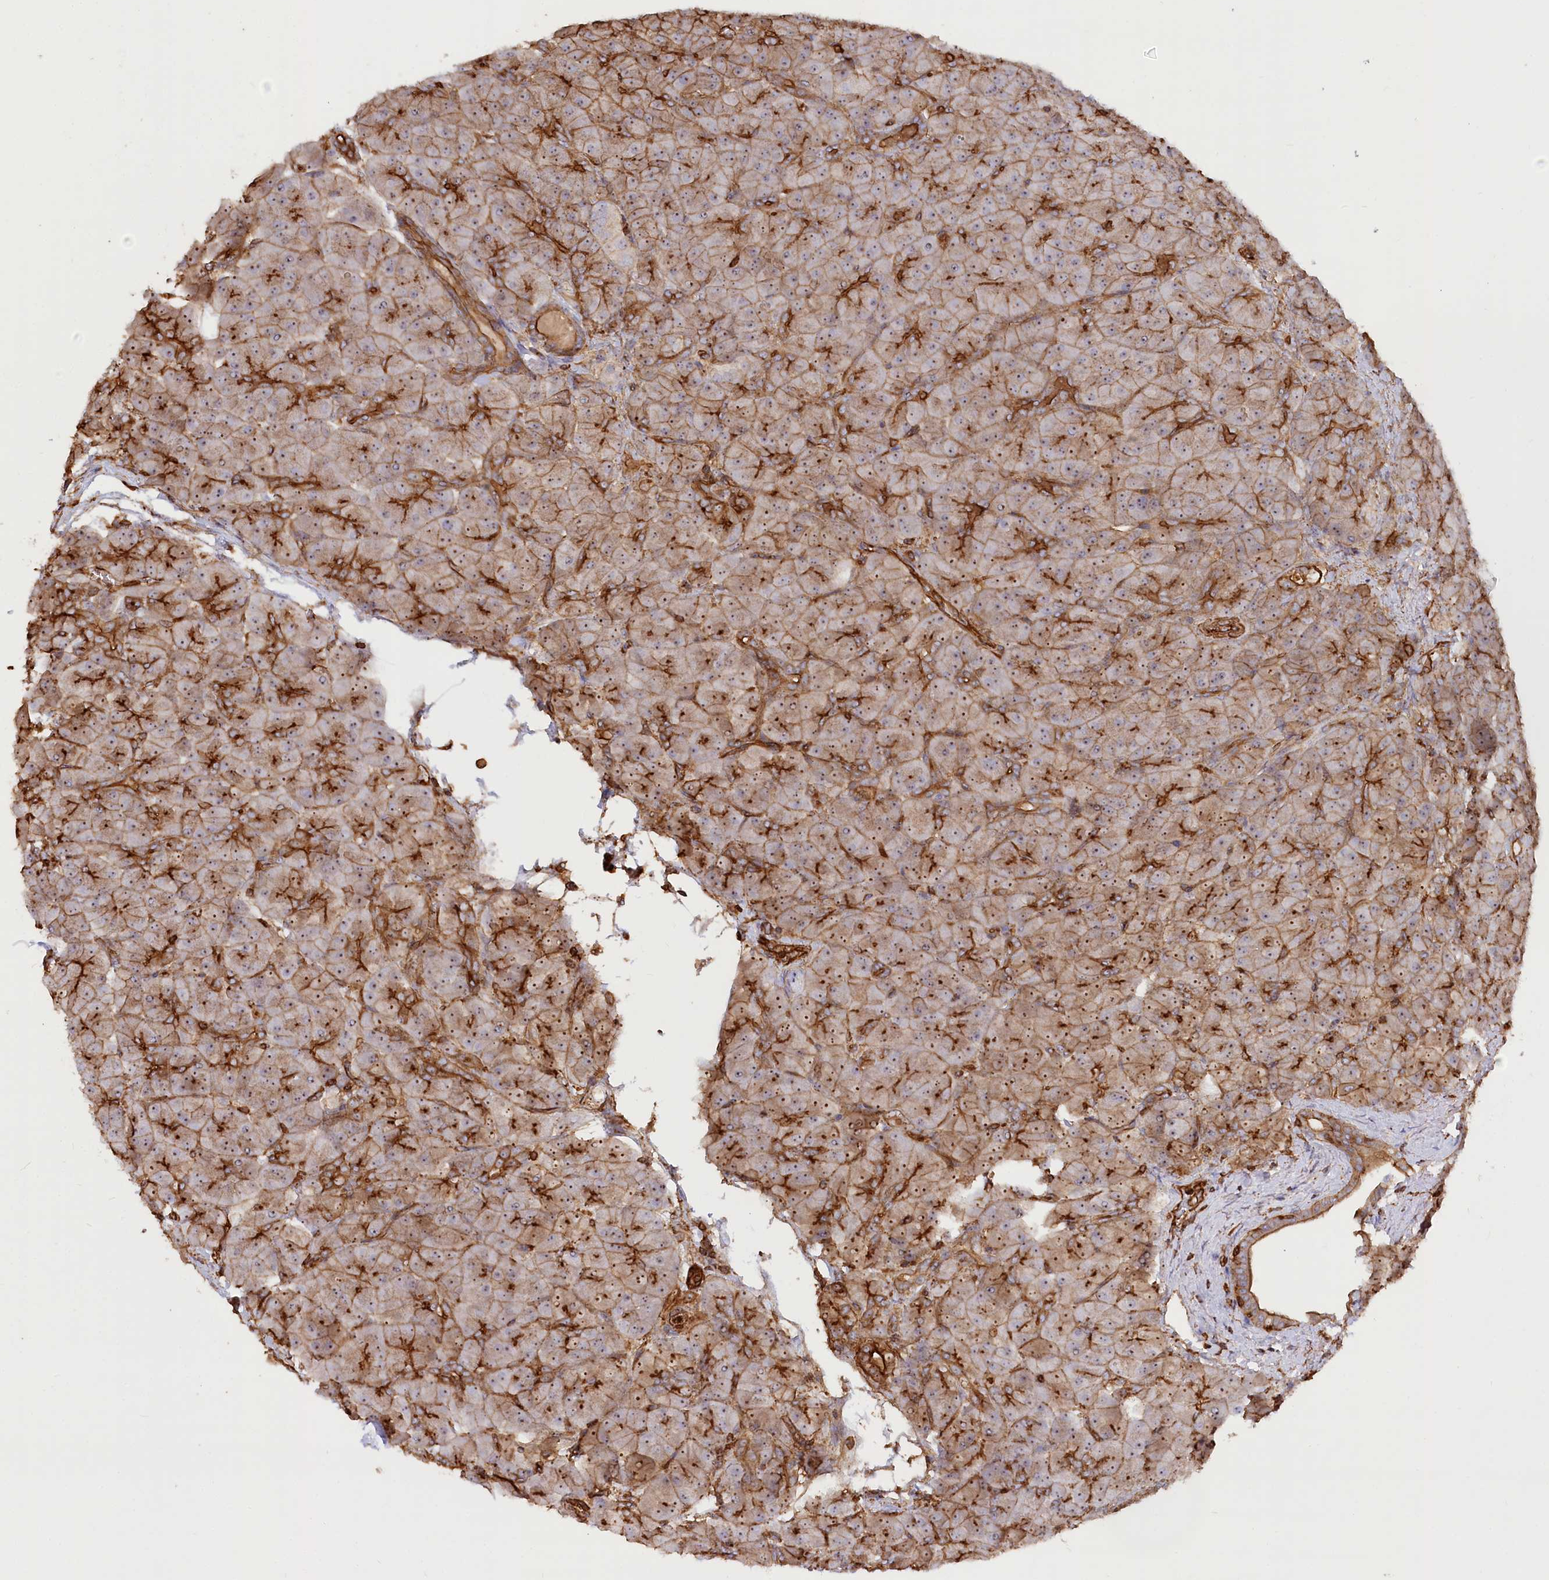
{"staining": {"intensity": "strong", "quantity": ">75%", "location": "cytoplasmic/membranous,nuclear"}, "tissue": "pancreas", "cell_type": "Exocrine glandular cells", "image_type": "normal", "snomed": [{"axis": "morphology", "description": "Normal tissue, NOS"}, {"axis": "topography", "description": "Pancreas"}], "caption": "Exocrine glandular cells exhibit high levels of strong cytoplasmic/membranous,nuclear positivity in about >75% of cells in benign human pancreas.", "gene": "WDR36", "patient": {"sex": "male", "age": 66}}